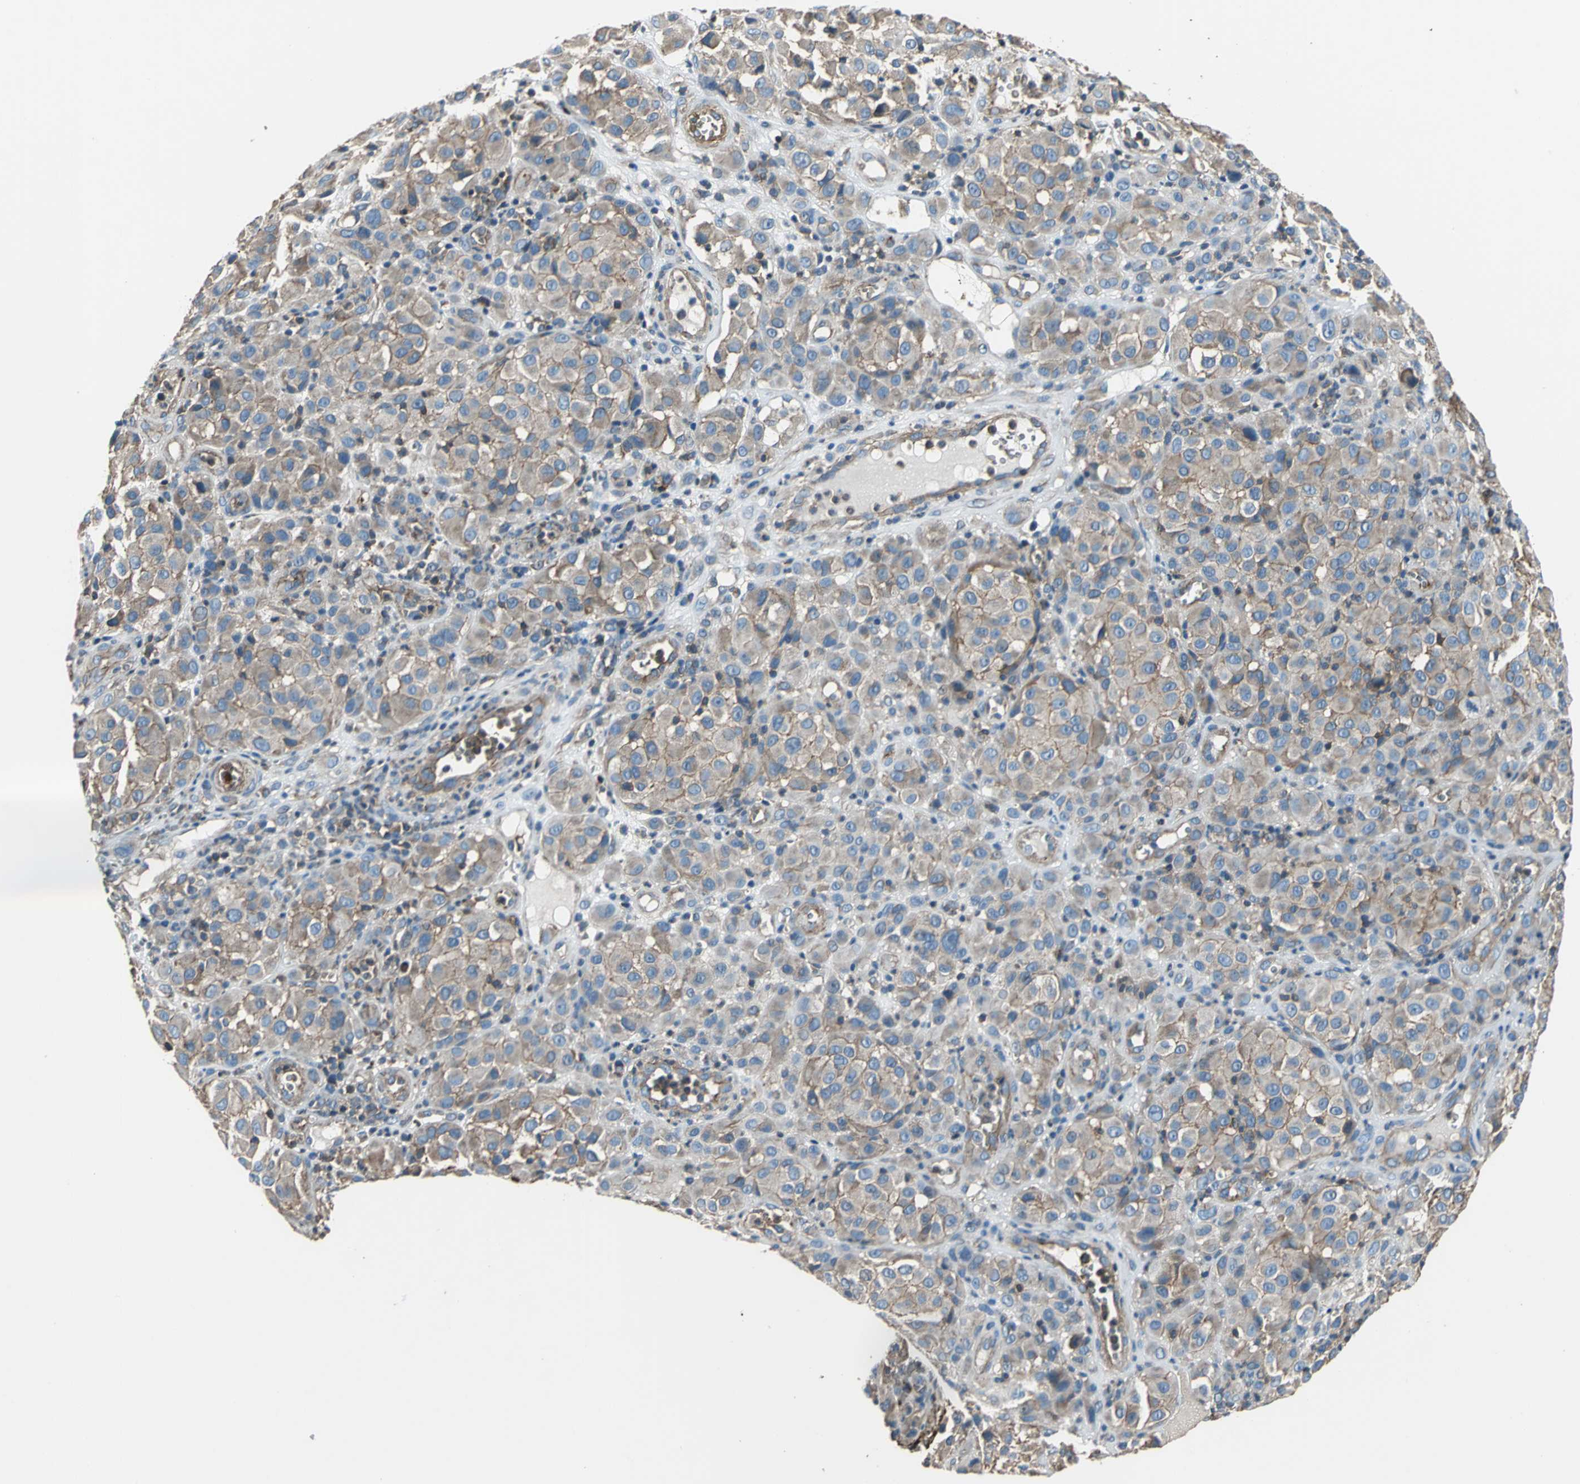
{"staining": {"intensity": "moderate", "quantity": ">75%", "location": "cytoplasmic/membranous"}, "tissue": "melanoma", "cell_type": "Tumor cells", "image_type": "cancer", "snomed": [{"axis": "morphology", "description": "Malignant melanoma, NOS"}, {"axis": "topography", "description": "Skin"}], "caption": "A brown stain highlights moderate cytoplasmic/membranous staining of a protein in melanoma tumor cells.", "gene": "PARVA", "patient": {"sex": "female", "age": 21}}